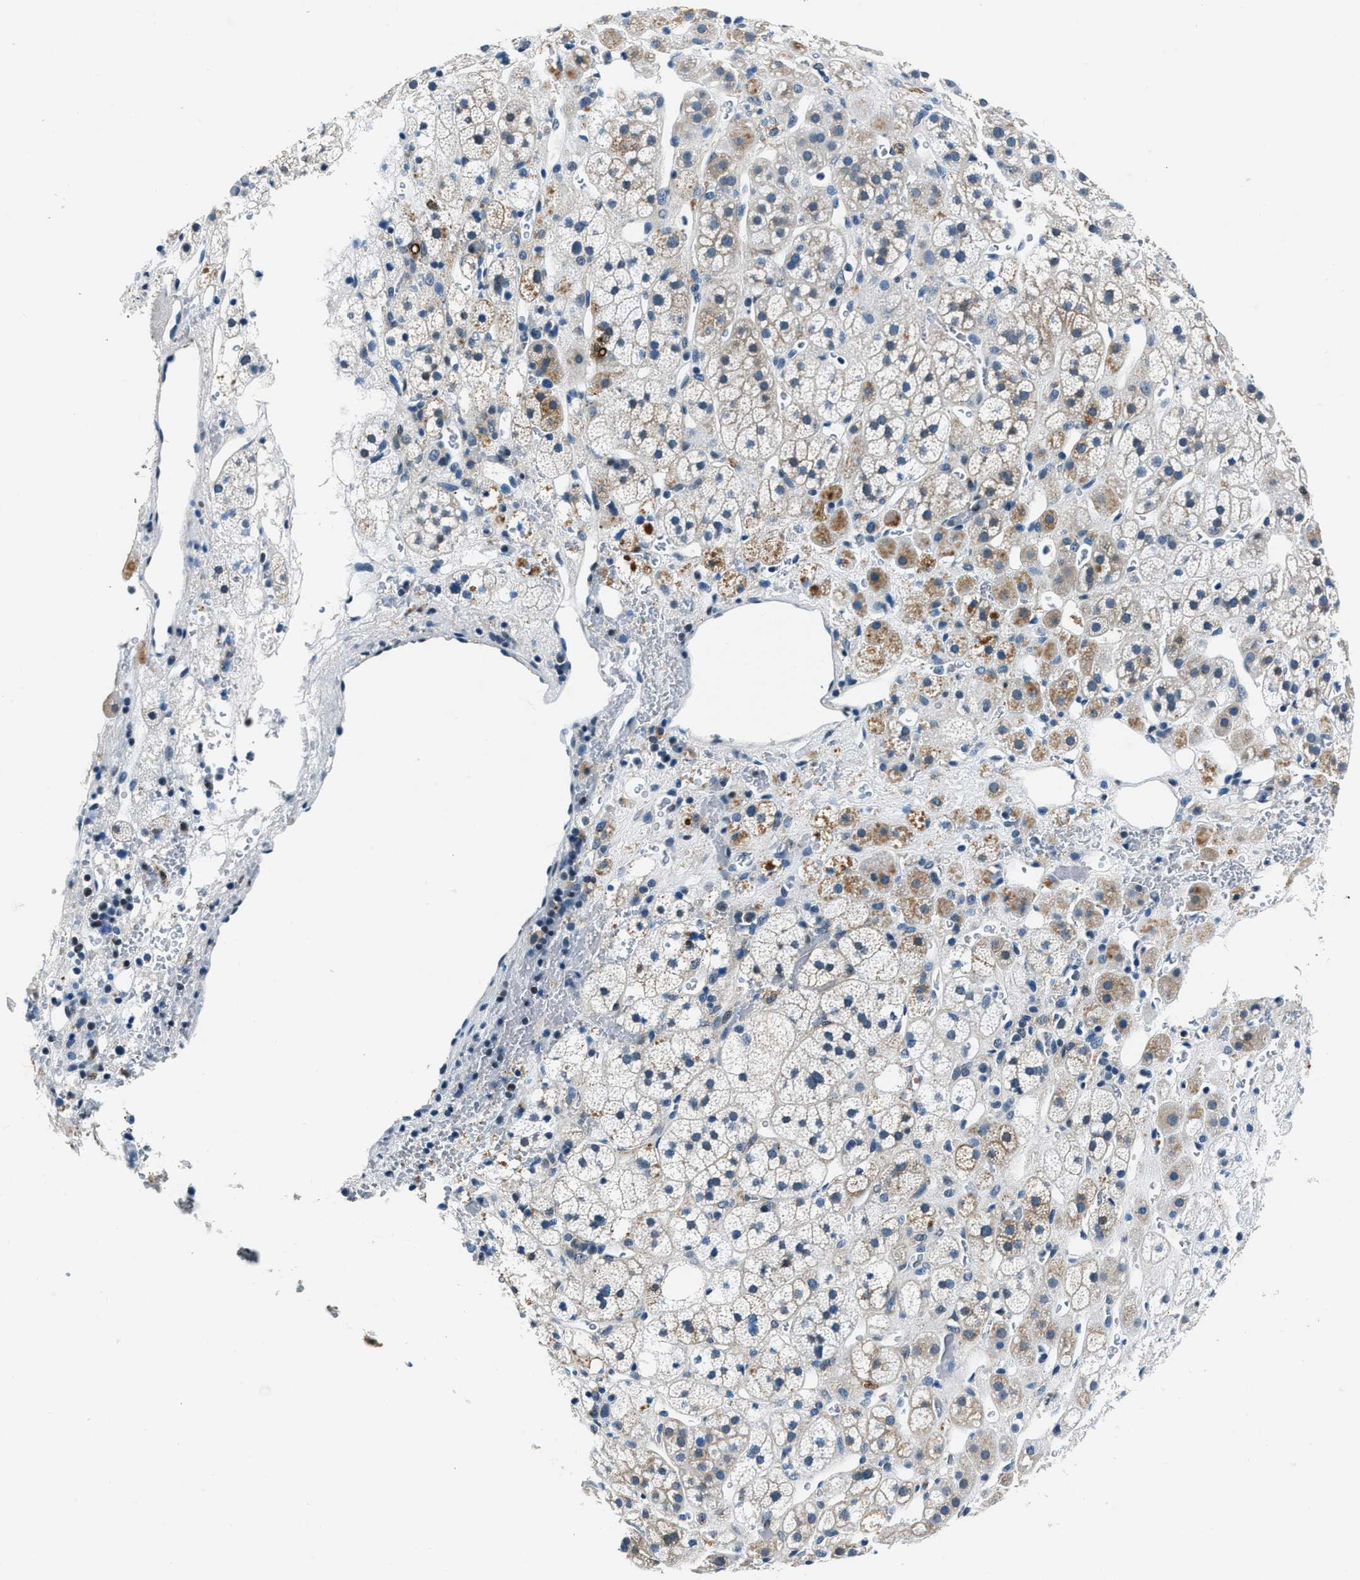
{"staining": {"intensity": "moderate", "quantity": "25%-75%", "location": "cytoplasmic/membranous"}, "tissue": "adrenal gland", "cell_type": "Glandular cells", "image_type": "normal", "snomed": [{"axis": "morphology", "description": "Normal tissue, NOS"}, {"axis": "topography", "description": "Adrenal gland"}], "caption": "IHC photomicrograph of benign adrenal gland: human adrenal gland stained using immunohistochemistry (IHC) reveals medium levels of moderate protein expression localized specifically in the cytoplasmic/membranous of glandular cells, appearing as a cytoplasmic/membranous brown color.", "gene": "PTPDC1", "patient": {"sex": "male", "age": 56}}